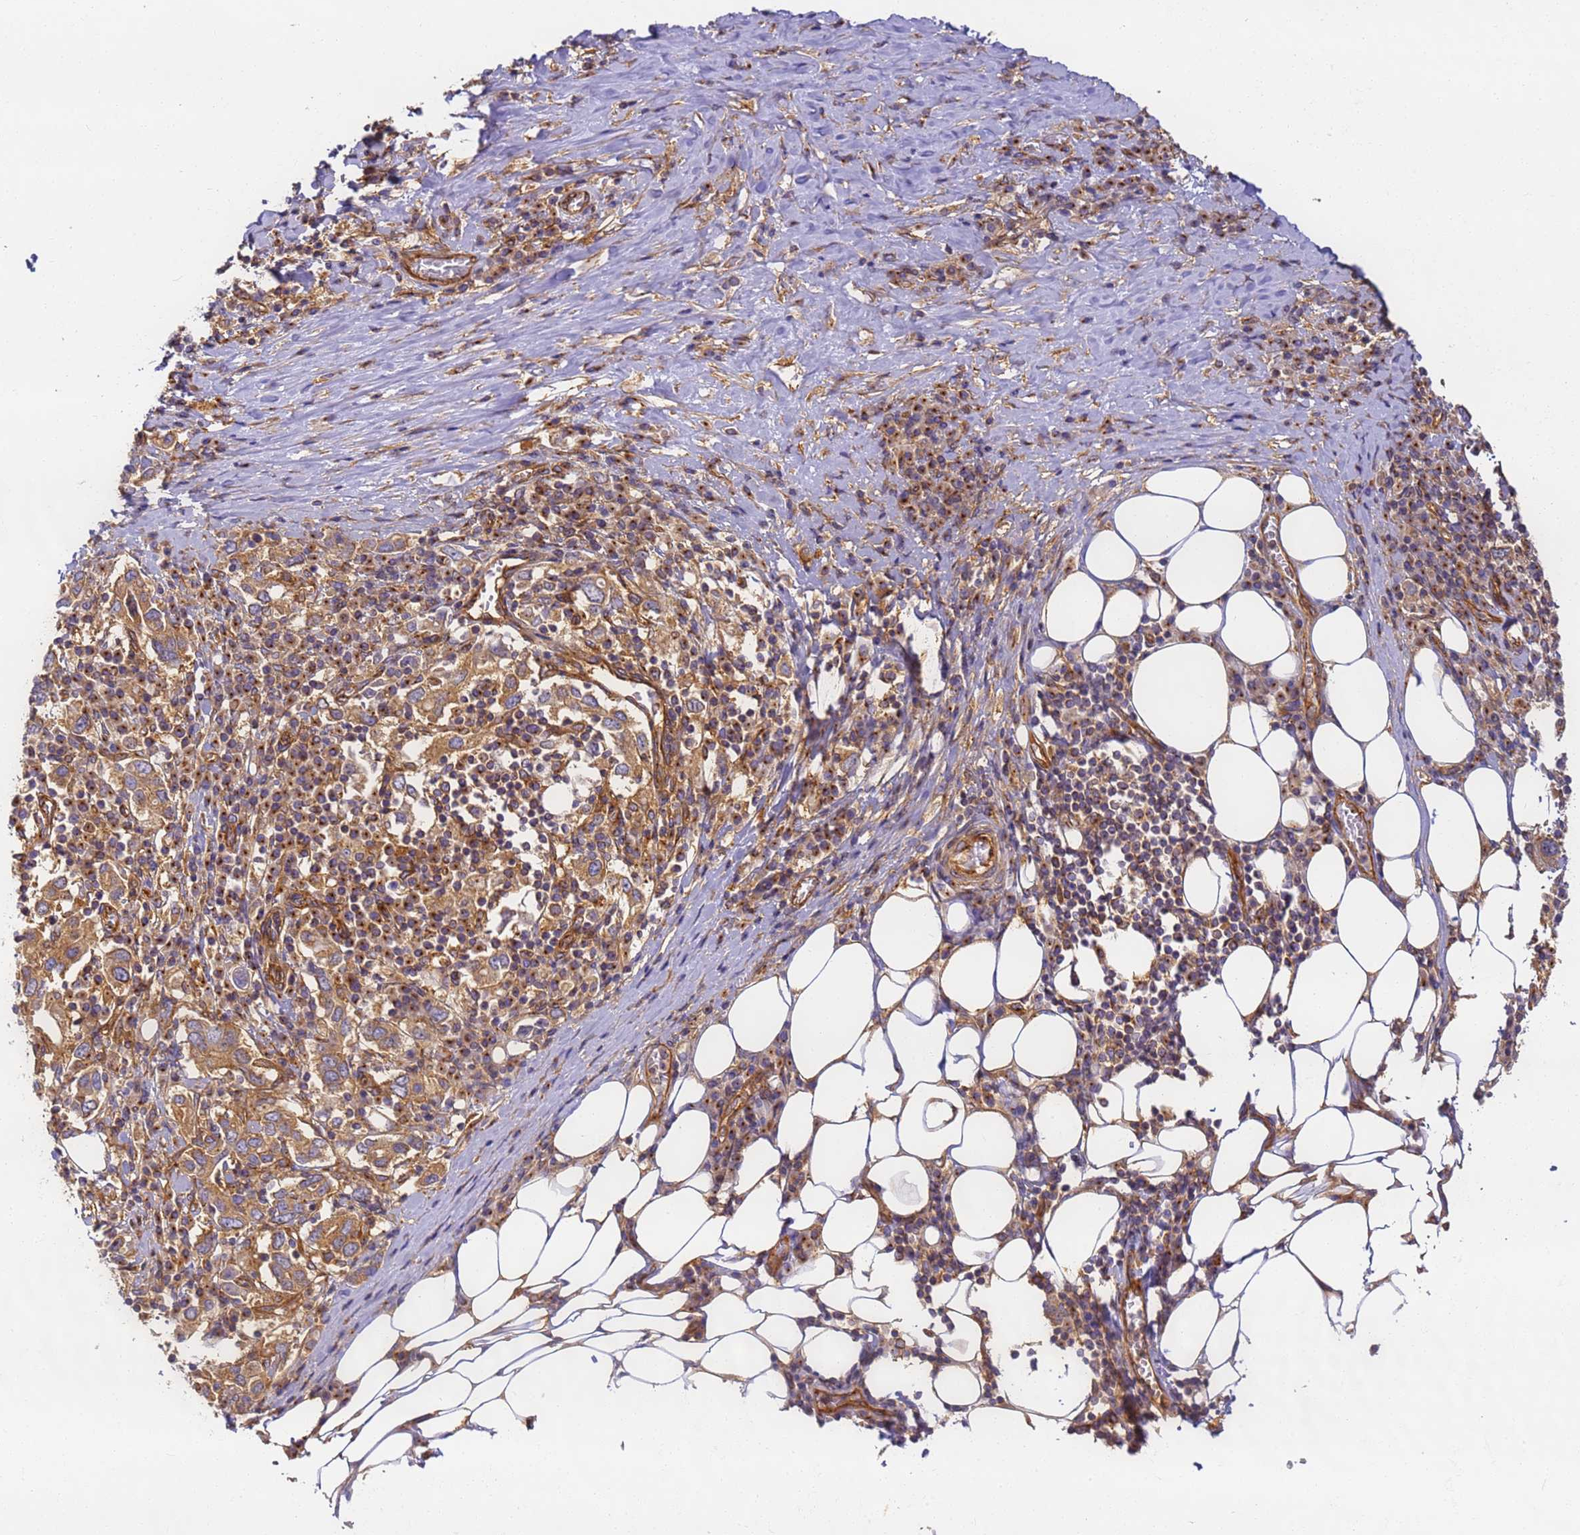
{"staining": {"intensity": "moderate", "quantity": ">75%", "location": "cytoplasmic/membranous"}, "tissue": "stomach cancer", "cell_type": "Tumor cells", "image_type": "cancer", "snomed": [{"axis": "morphology", "description": "Adenocarcinoma, NOS"}, {"axis": "topography", "description": "Stomach, upper"}, {"axis": "topography", "description": "Stomach"}], "caption": "Human adenocarcinoma (stomach) stained with a protein marker displays moderate staining in tumor cells.", "gene": "DYNC1I2", "patient": {"sex": "male", "age": 62}}